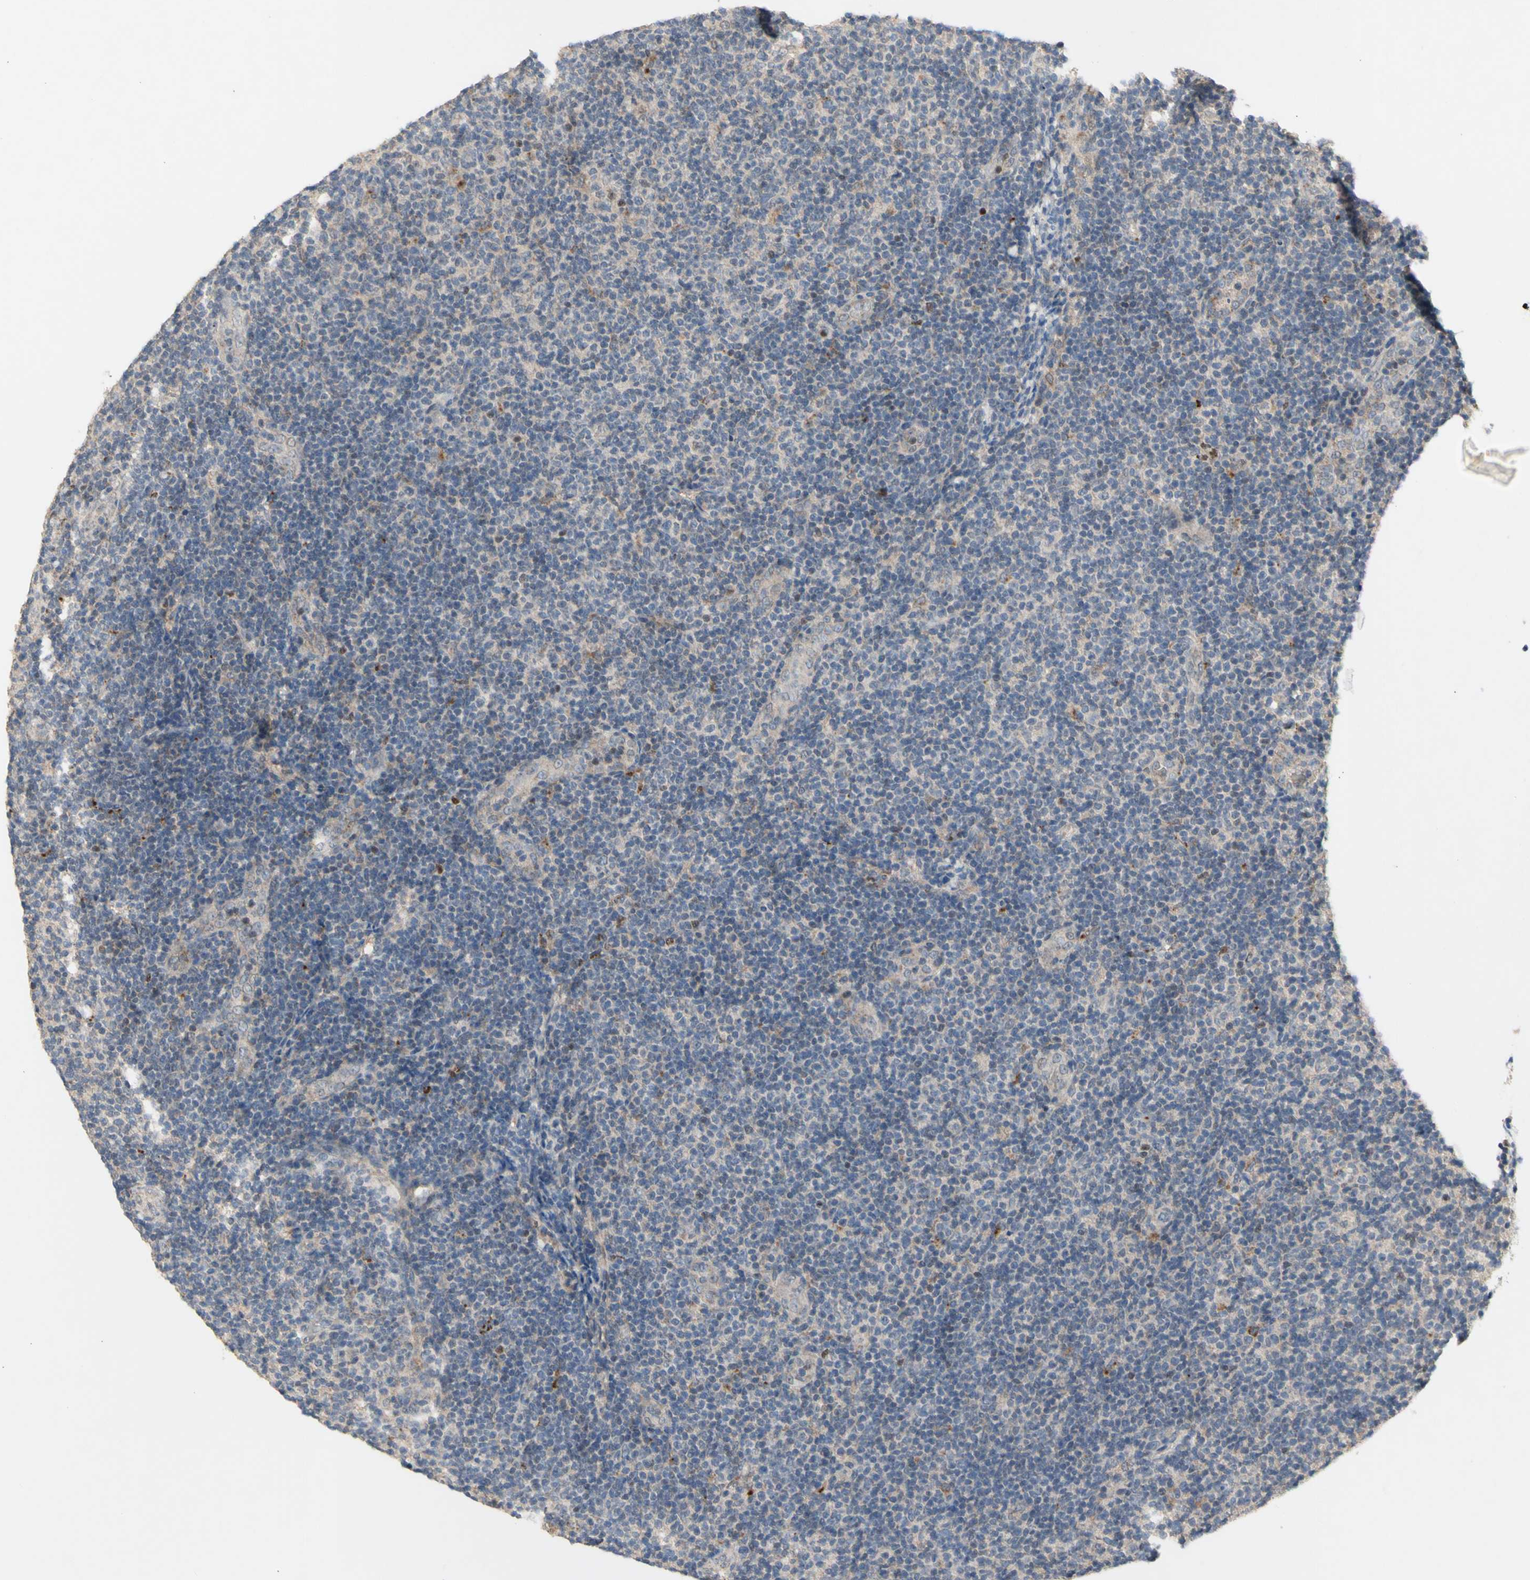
{"staining": {"intensity": "negative", "quantity": "none", "location": "none"}, "tissue": "lymphoma", "cell_type": "Tumor cells", "image_type": "cancer", "snomed": [{"axis": "morphology", "description": "Malignant lymphoma, non-Hodgkin's type, Low grade"}, {"axis": "topography", "description": "Lymph node"}], "caption": "High magnification brightfield microscopy of lymphoma stained with DAB (brown) and counterstained with hematoxylin (blue): tumor cells show no significant staining.", "gene": "NLRP1", "patient": {"sex": "male", "age": 83}}